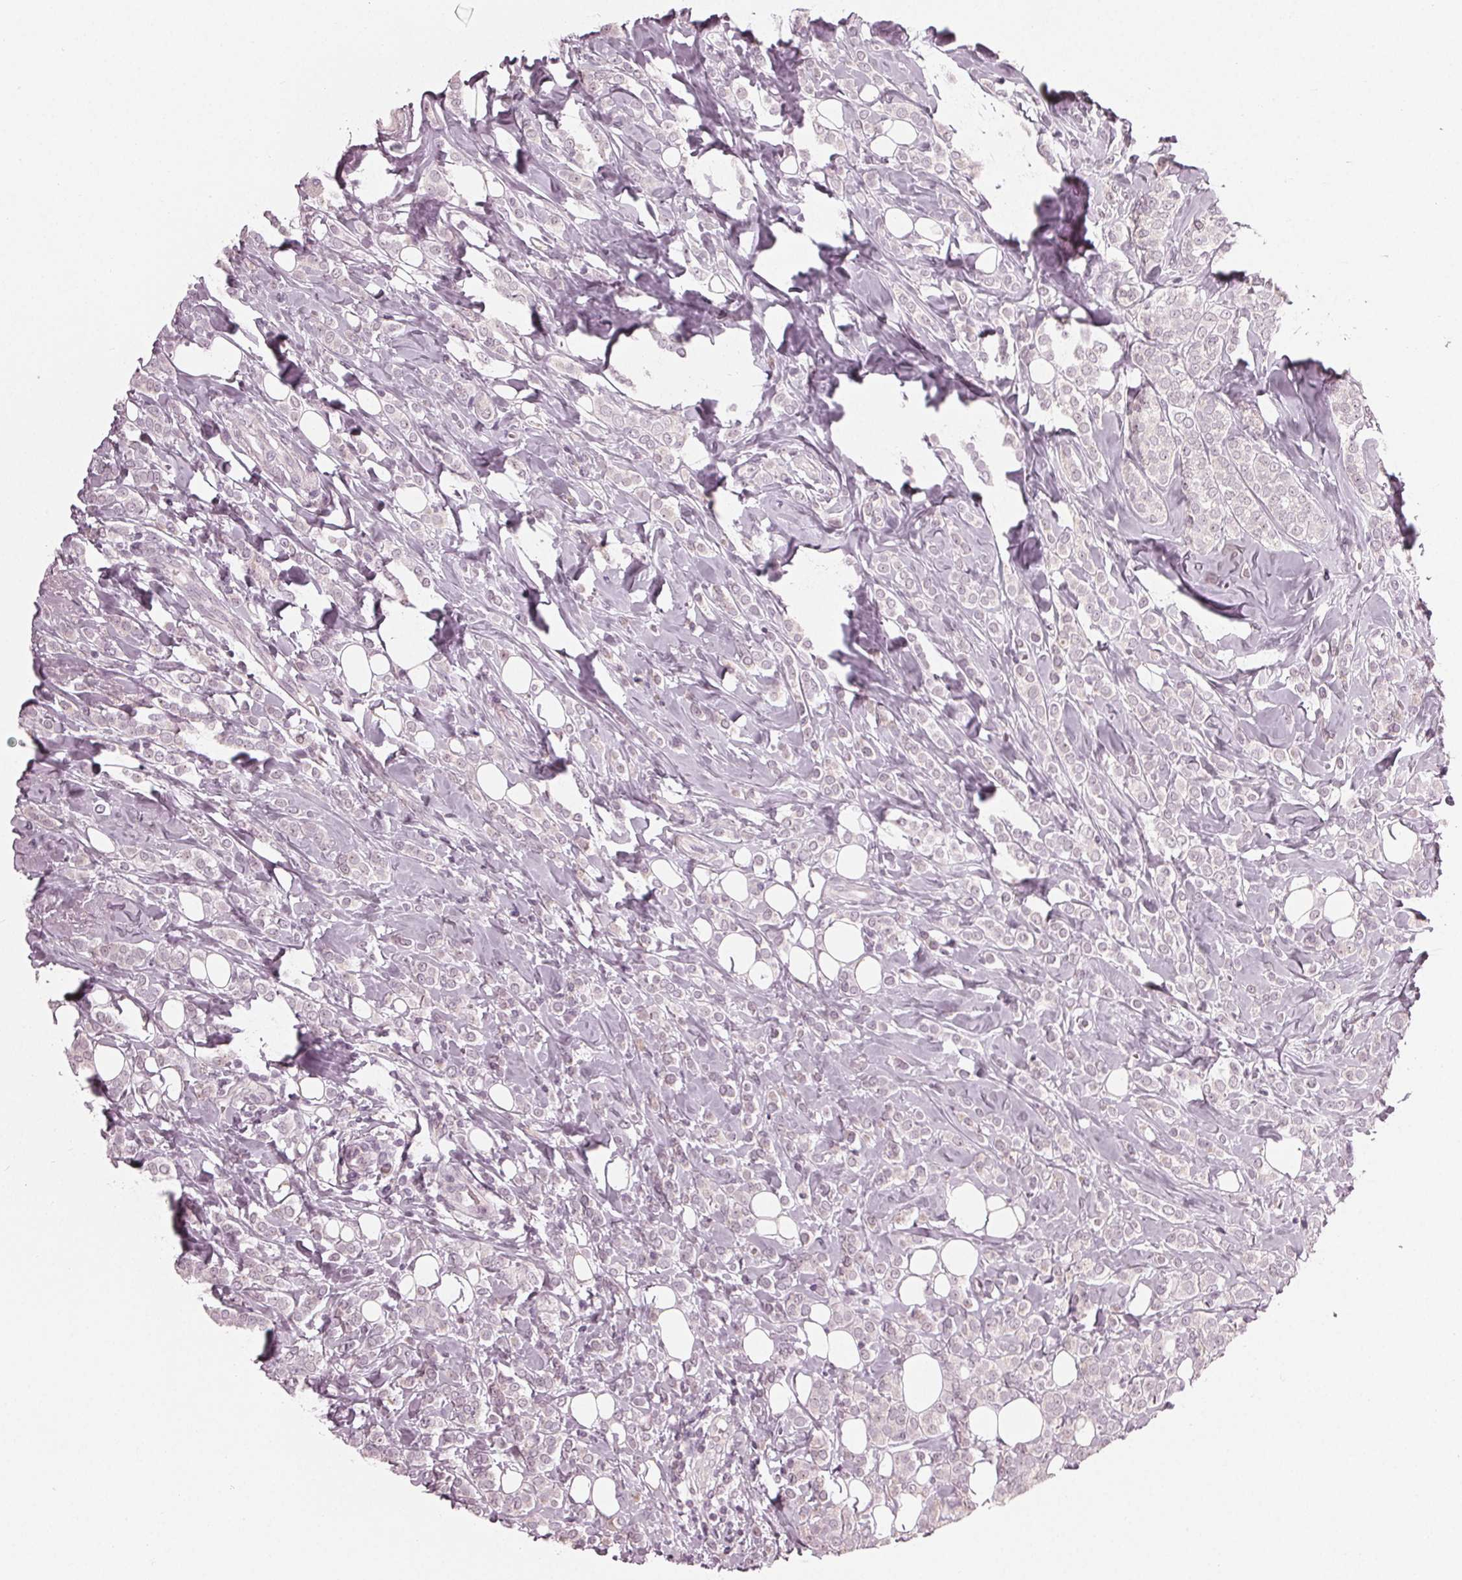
{"staining": {"intensity": "negative", "quantity": "none", "location": "none"}, "tissue": "breast cancer", "cell_type": "Tumor cells", "image_type": "cancer", "snomed": [{"axis": "morphology", "description": "Lobular carcinoma"}, {"axis": "topography", "description": "Breast"}], "caption": "The photomicrograph reveals no staining of tumor cells in lobular carcinoma (breast).", "gene": "ADPRHL1", "patient": {"sex": "female", "age": 49}}